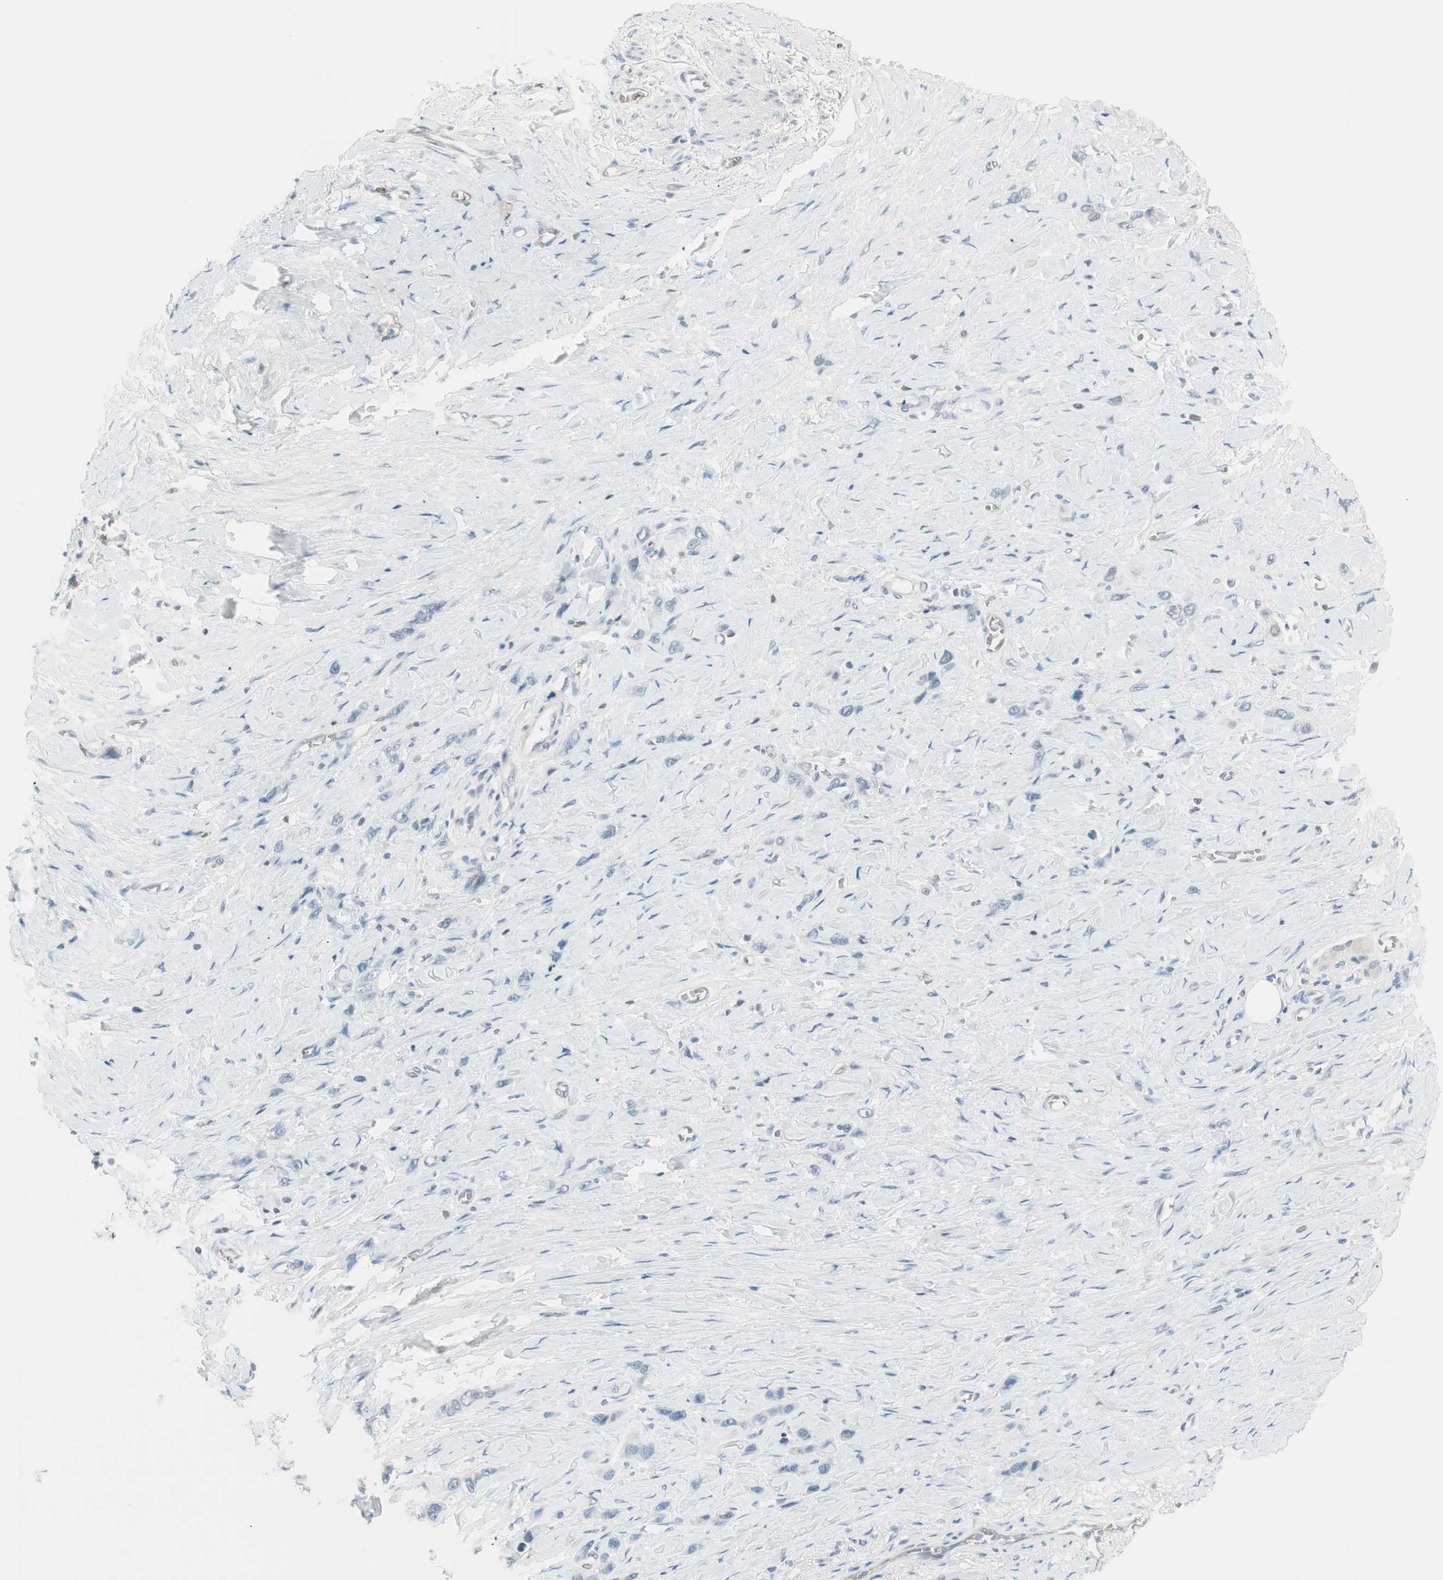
{"staining": {"intensity": "negative", "quantity": "none", "location": "none"}, "tissue": "stomach cancer", "cell_type": "Tumor cells", "image_type": "cancer", "snomed": [{"axis": "morphology", "description": "Normal tissue, NOS"}, {"axis": "morphology", "description": "Adenocarcinoma, NOS"}, {"axis": "morphology", "description": "Adenocarcinoma, High grade"}, {"axis": "topography", "description": "Stomach, upper"}, {"axis": "topography", "description": "Stomach"}], "caption": "This is an IHC histopathology image of human stomach cancer (adenocarcinoma). There is no positivity in tumor cells.", "gene": "MAP4K1", "patient": {"sex": "female", "age": 65}}